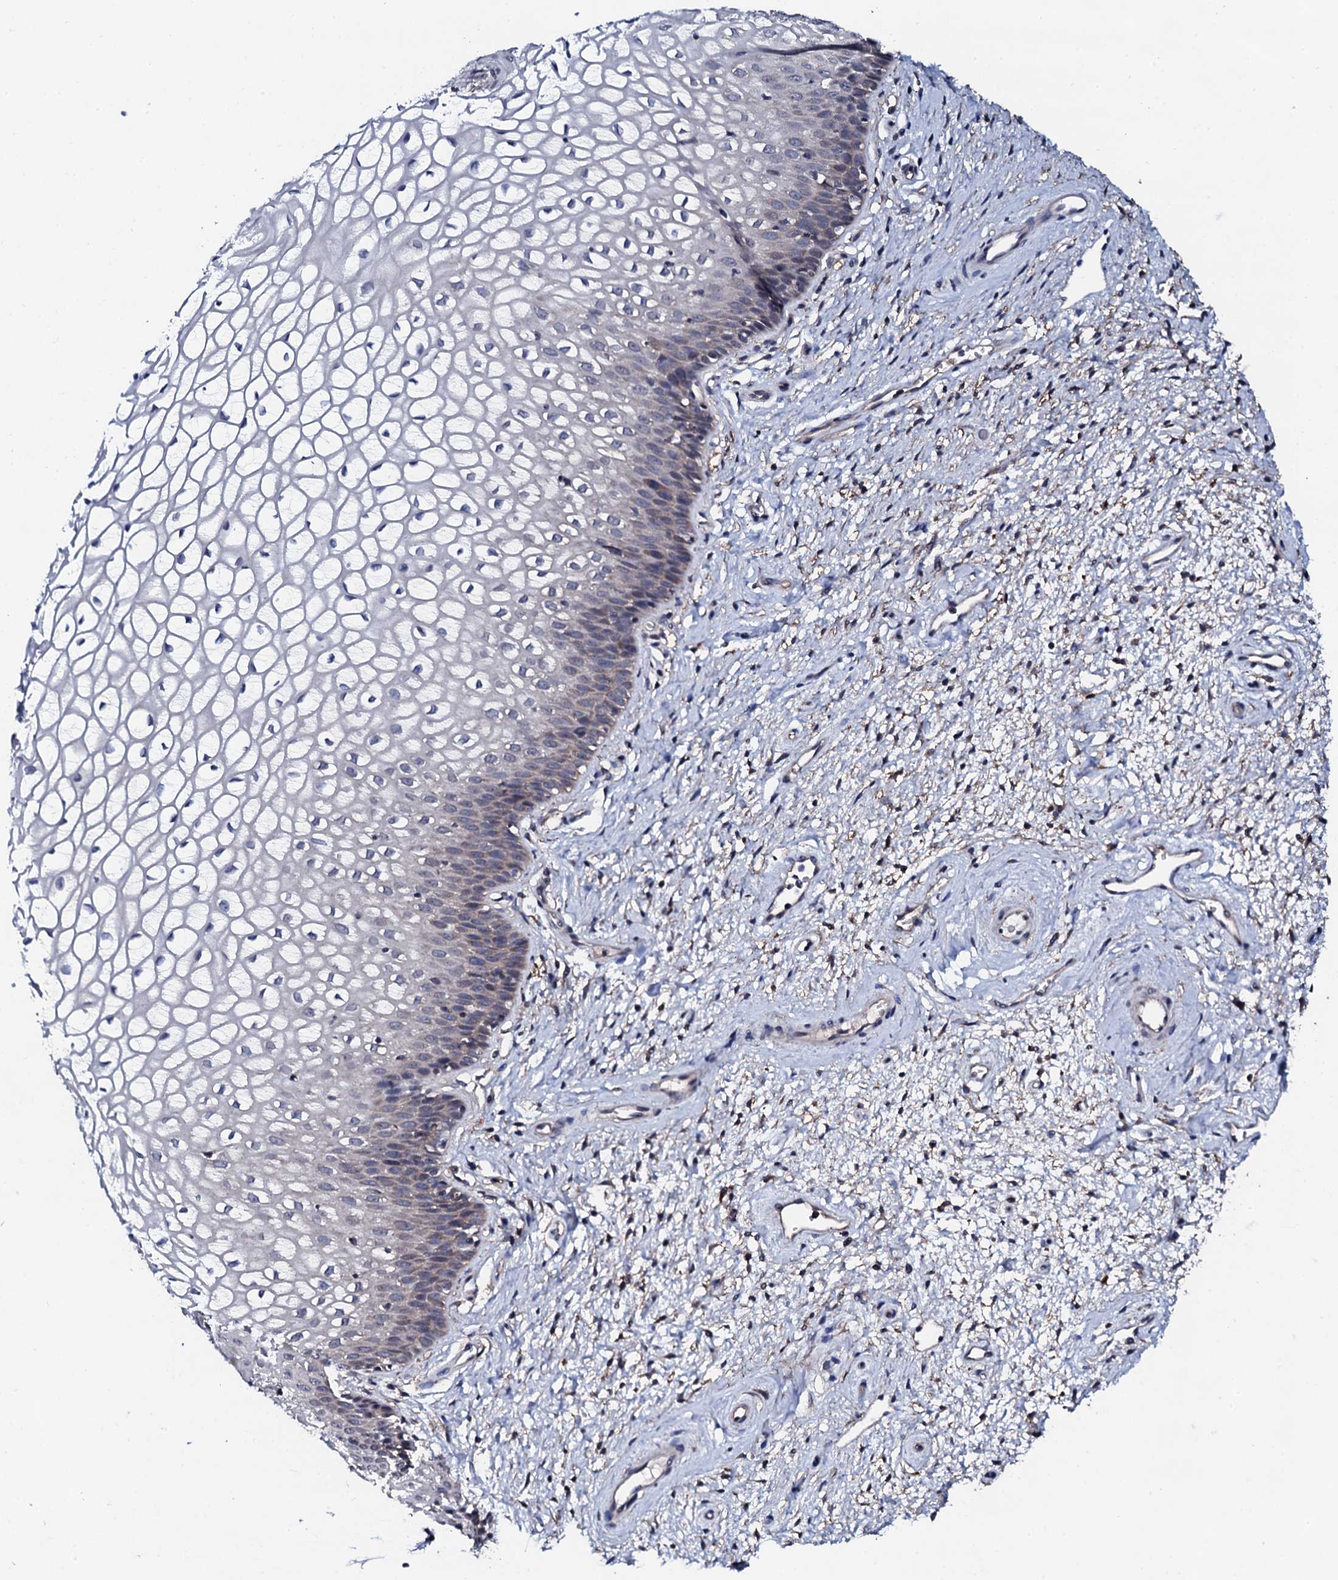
{"staining": {"intensity": "weak", "quantity": "<25%", "location": "cytoplasmic/membranous"}, "tissue": "vagina", "cell_type": "Squamous epithelial cells", "image_type": "normal", "snomed": [{"axis": "morphology", "description": "Normal tissue, NOS"}, {"axis": "topography", "description": "Vagina"}], "caption": "IHC image of unremarkable vagina stained for a protein (brown), which demonstrates no staining in squamous epithelial cells.", "gene": "EDC3", "patient": {"sex": "female", "age": 34}}